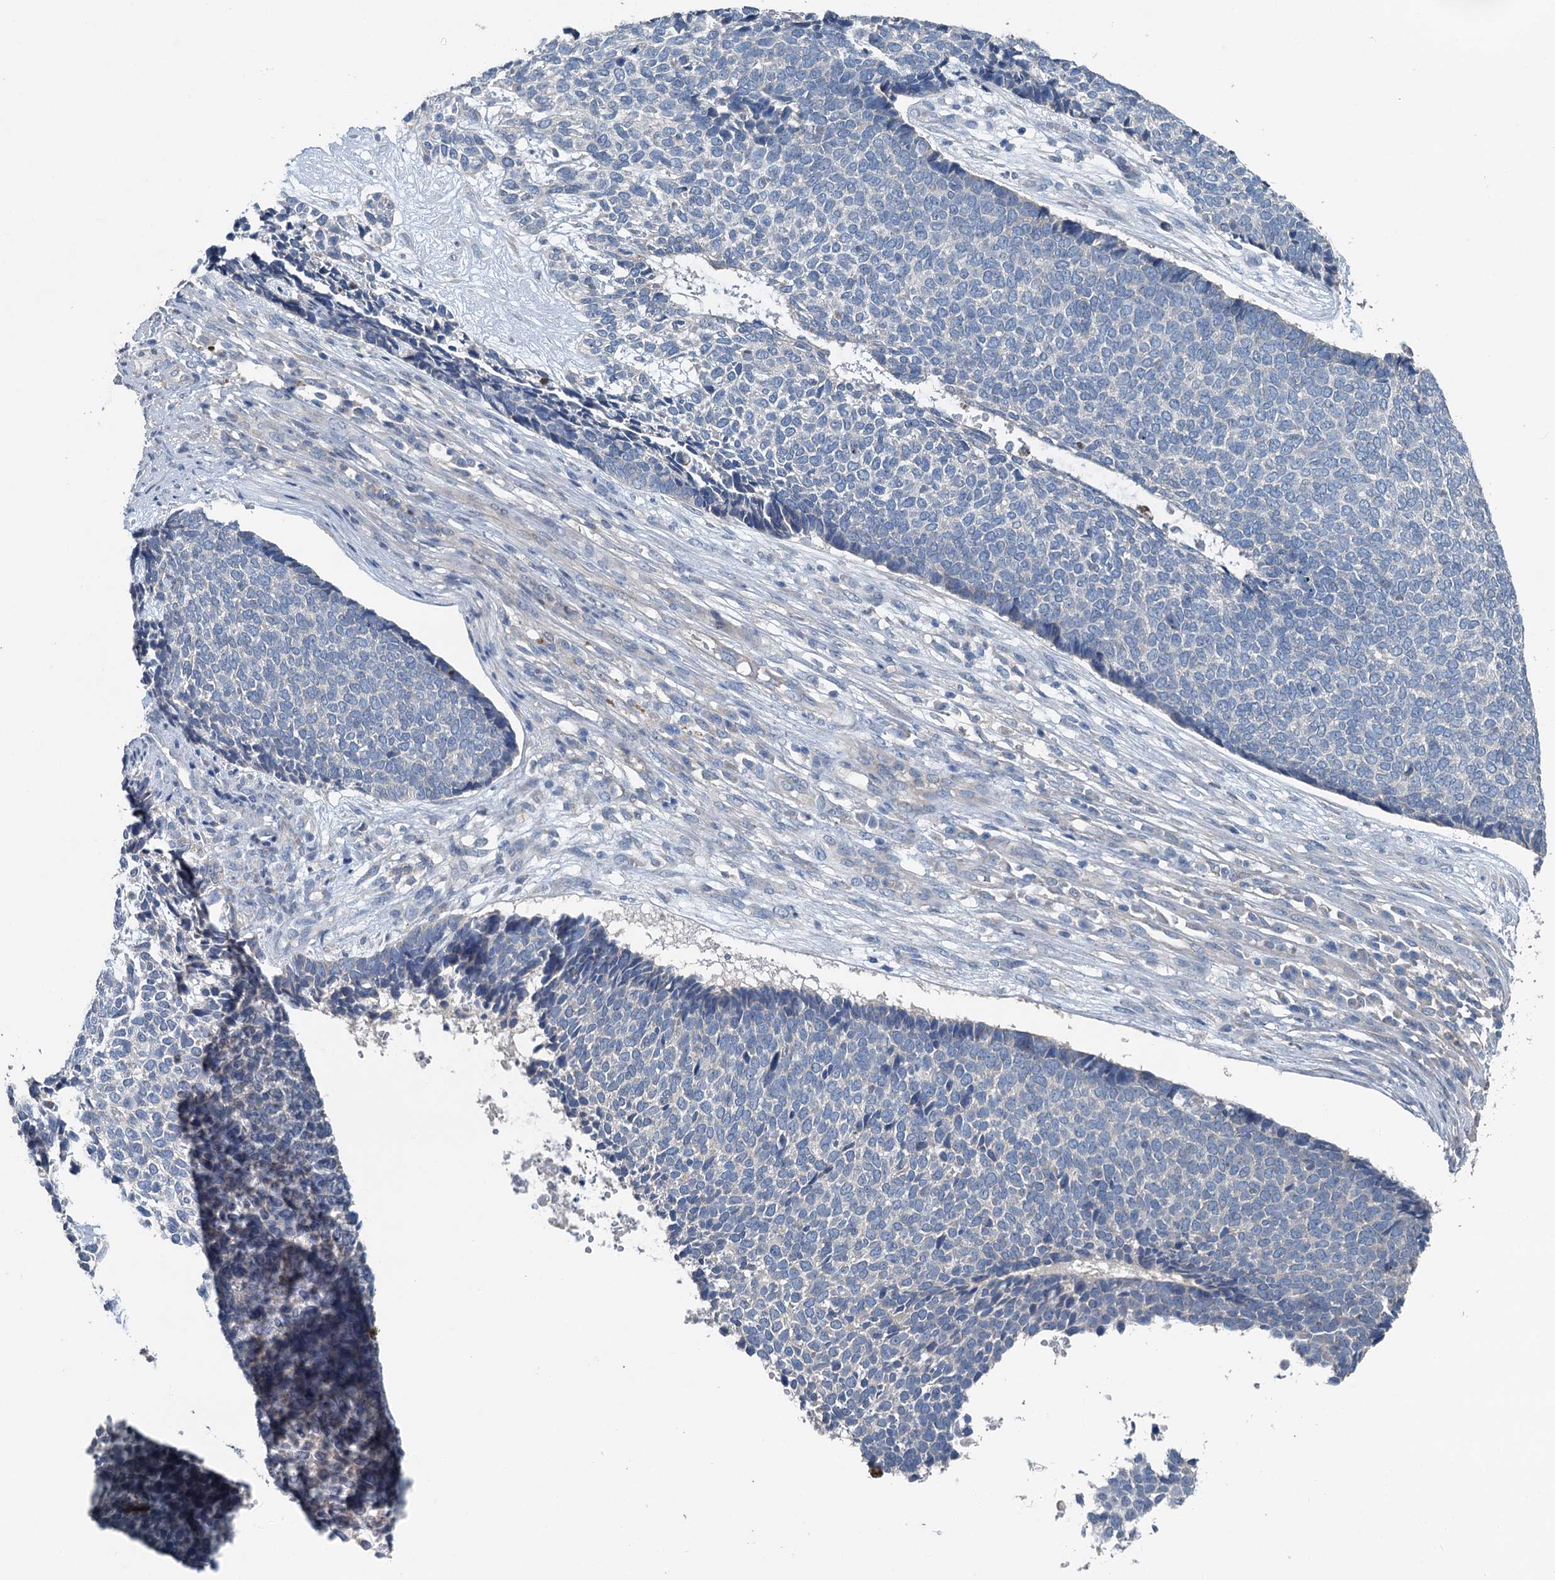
{"staining": {"intensity": "negative", "quantity": "none", "location": "none"}, "tissue": "skin cancer", "cell_type": "Tumor cells", "image_type": "cancer", "snomed": [{"axis": "morphology", "description": "Basal cell carcinoma"}, {"axis": "topography", "description": "Skin"}], "caption": "The immunohistochemistry histopathology image has no significant expression in tumor cells of skin basal cell carcinoma tissue.", "gene": "C6orf120", "patient": {"sex": "female", "age": 84}}